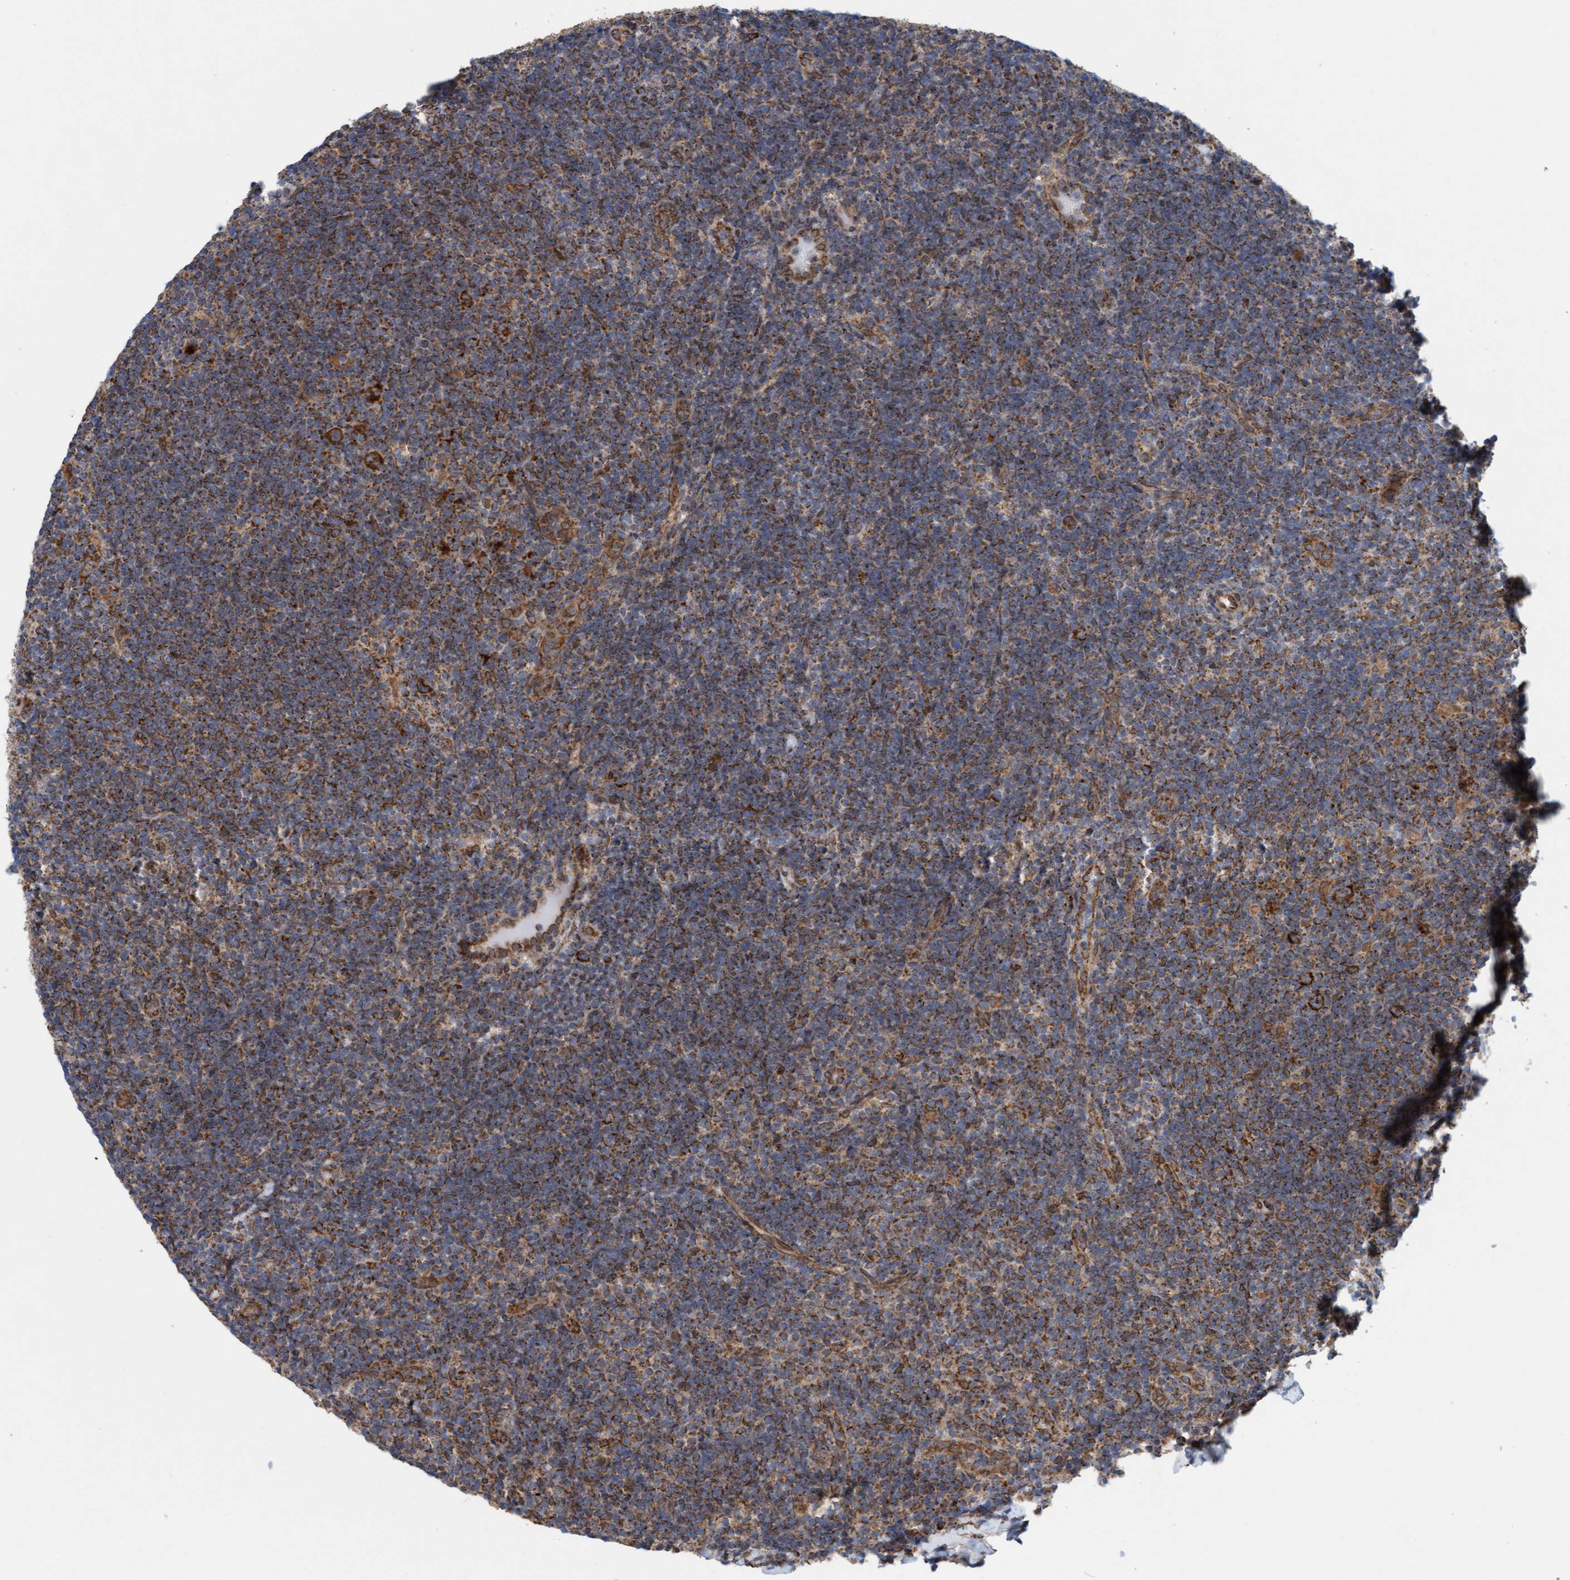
{"staining": {"intensity": "strong", "quantity": ">75%", "location": "cytoplasmic/membranous"}, "tissue": "lymphoma", "cell_type": "Tumor cells", "image_type": "cancer", "snomed": [{"axis": "morphology", "description": "Hodgkin's disease, NOS"}, {"axis": "topography", "description": "Lymph node"}], "caption": "Immunohistochemical staining of human lymphoma exhibits high levels of strong cytoplasmic/membranous protein staining in approximately >75% of tumor cells.", "gene": "MRPS23", "patient": {"sex": "female", "age": 57}}